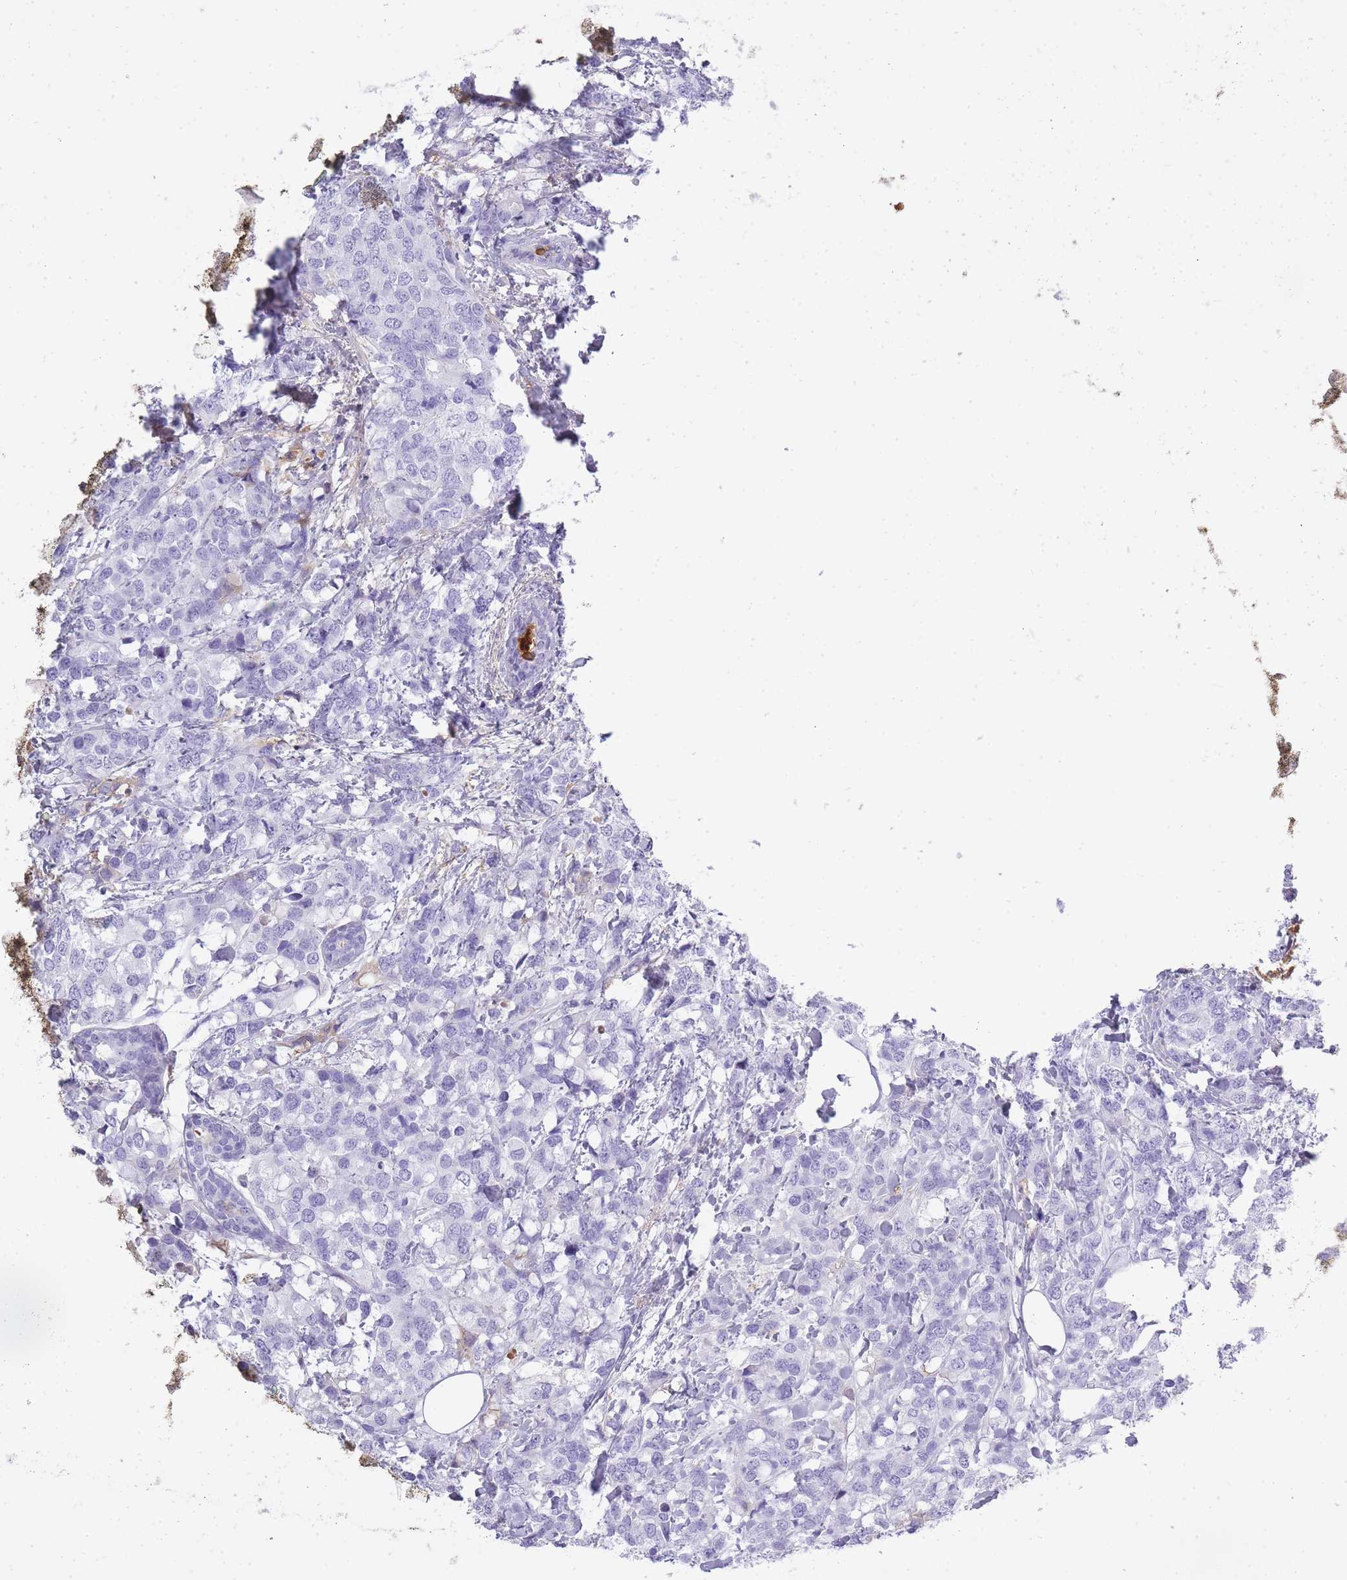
{"staining": {"intensity": "negative", "quantity": "none", "location": "none"}, "tissue": "breast cancer", "cell_type": "Tumor cells", "image_type": "cancer", "snomed": [{"axis": "morphology", "description": "Lobular carcinoma"}, {"axis": "topography", "description": "Breast"}], "caption": "Protein analysis of breast lobular carcinoma reveals no significant expression in tumor cells.", "gene": "IGKV1D-42", "patient": {"sex": "female", "age": 59}}